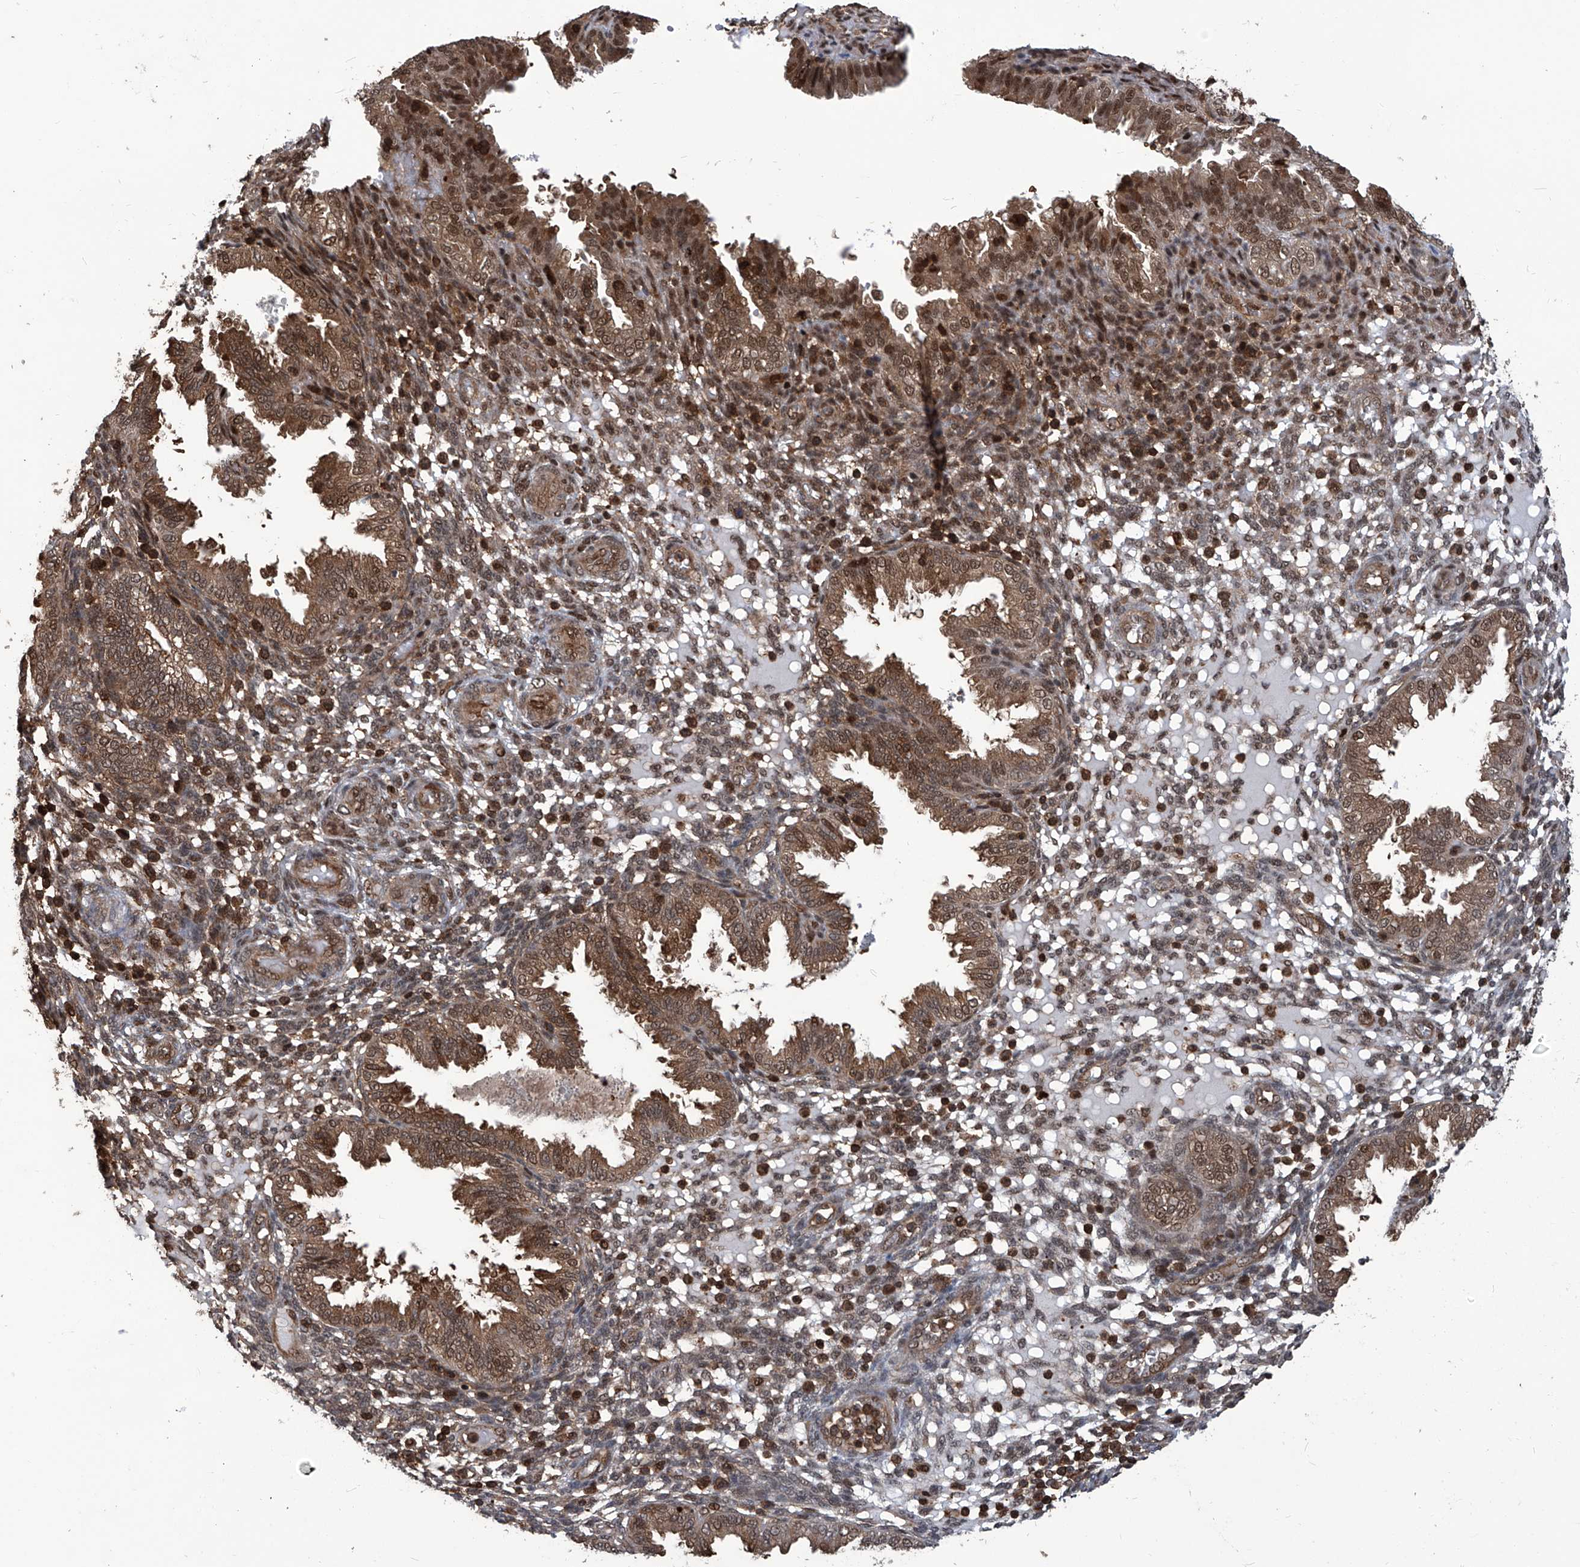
{"staining": {"intensity": "weak", "quantity": "25%-75%", "location": "nuclear"}, "tissue": "endometrium", "cell_type": "Cells in endometrial stroma", "image_type": "normal", "snomed": [{"axis": "morphology", "description": "Normal tissue, NOS"}, {"axis": "topography", "description": "Endometrium"}], "caption": "Normal endometrium reveals weak nuclear positivity in approximately 25%-75% of cells in endometrial stroma.", "gene": "PSMB1", "patient": {"sex": "female", "age": 33}}